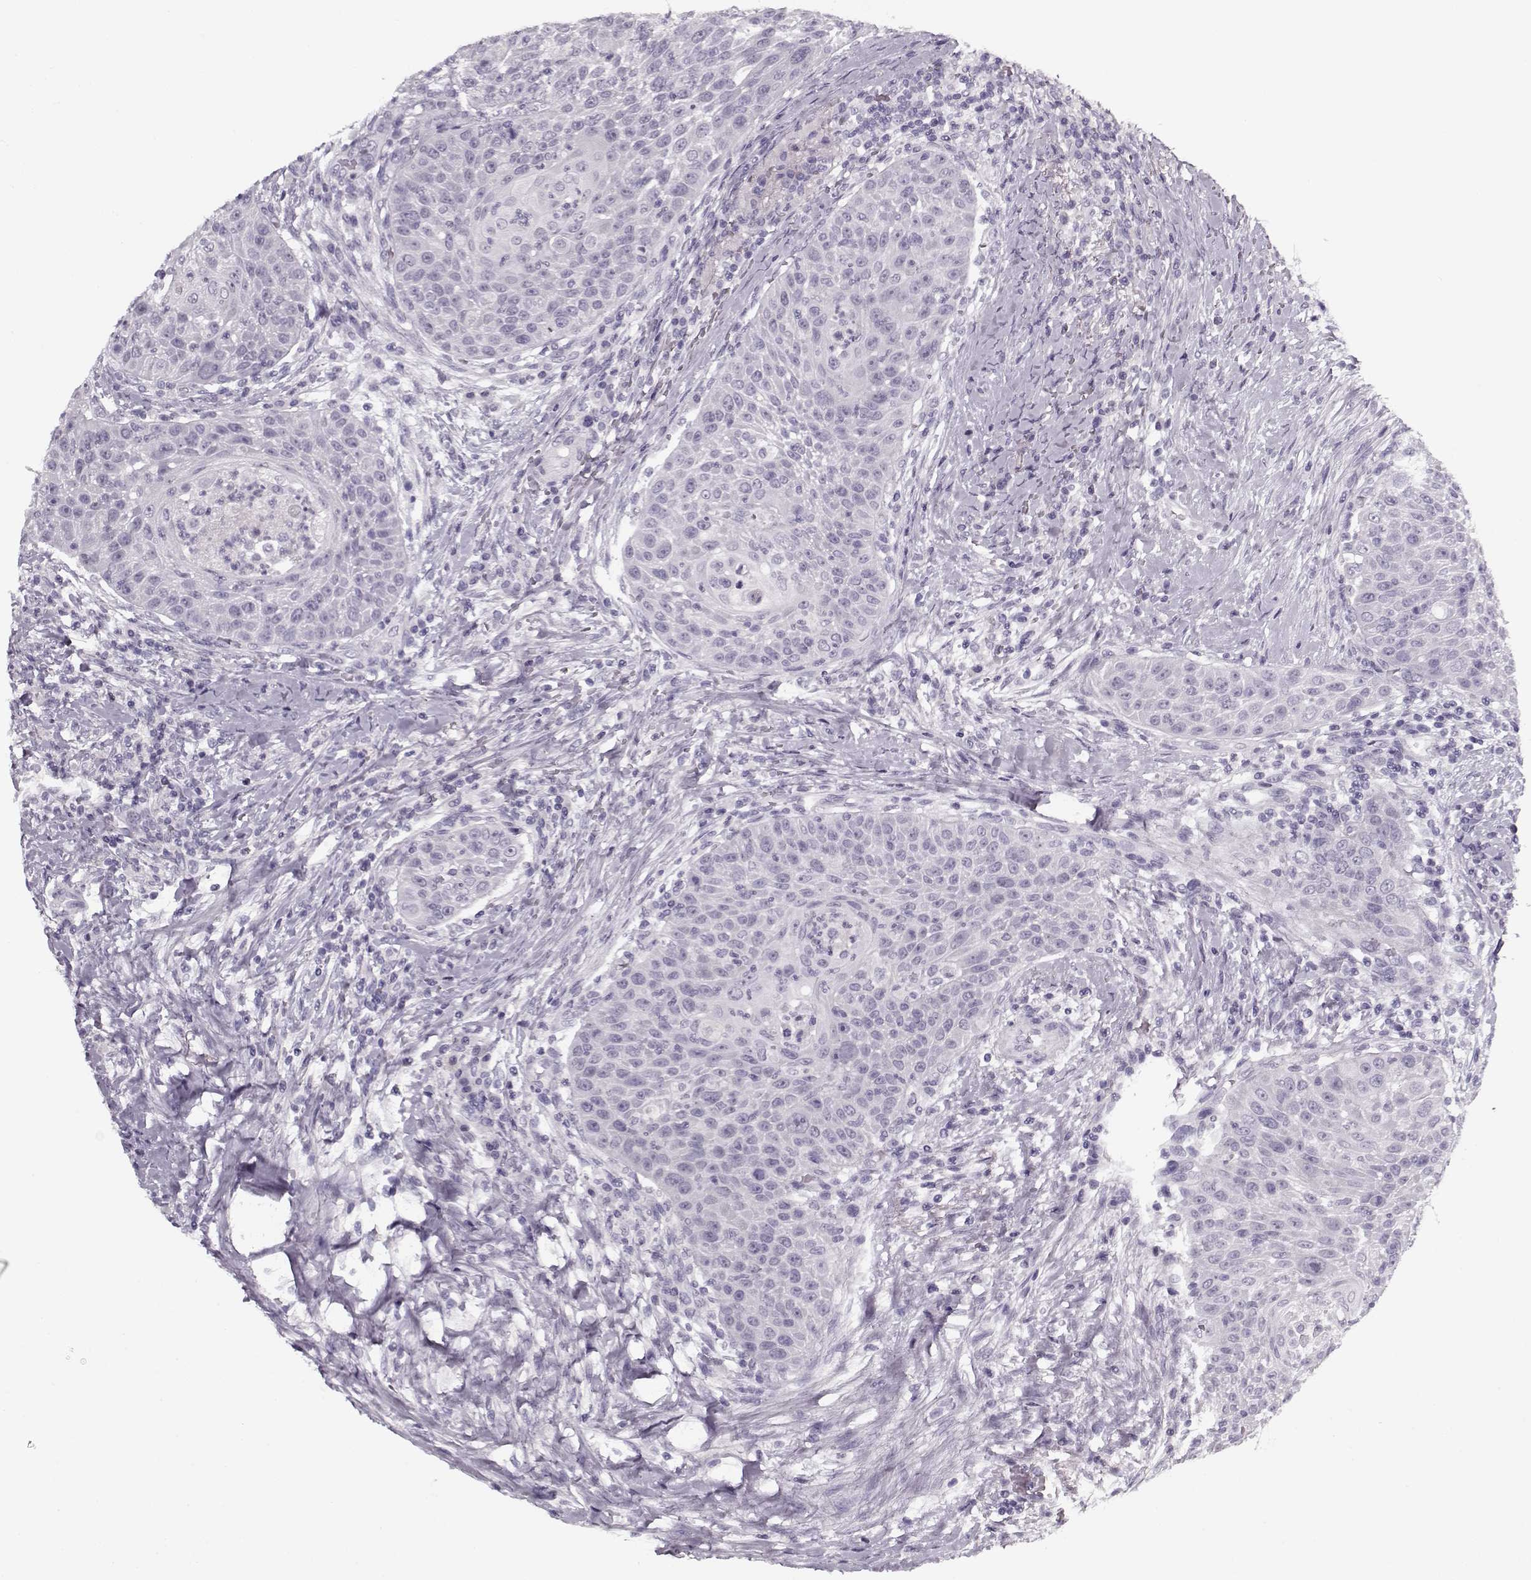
{"staining": {"intensity": "negative", "quantity": "none", "location": "none"}, "tissue": "head and neck cancer", "cell_type": "Tumor cells", "image_type": "cancer", "snomed": [{"axis": "morphology", "description": "Squamous cell carcinoma, NOS"}, {"axis": "topography", "description": "Head-Neck"}], "caption": "Immunohistochemistry (IHC) micrograph of human head and neck cancer stained for a protein (brown), which displays no staining in tumor cells.", "gene": "PNMT", "patient": {"sex": "male", "age": 69}}